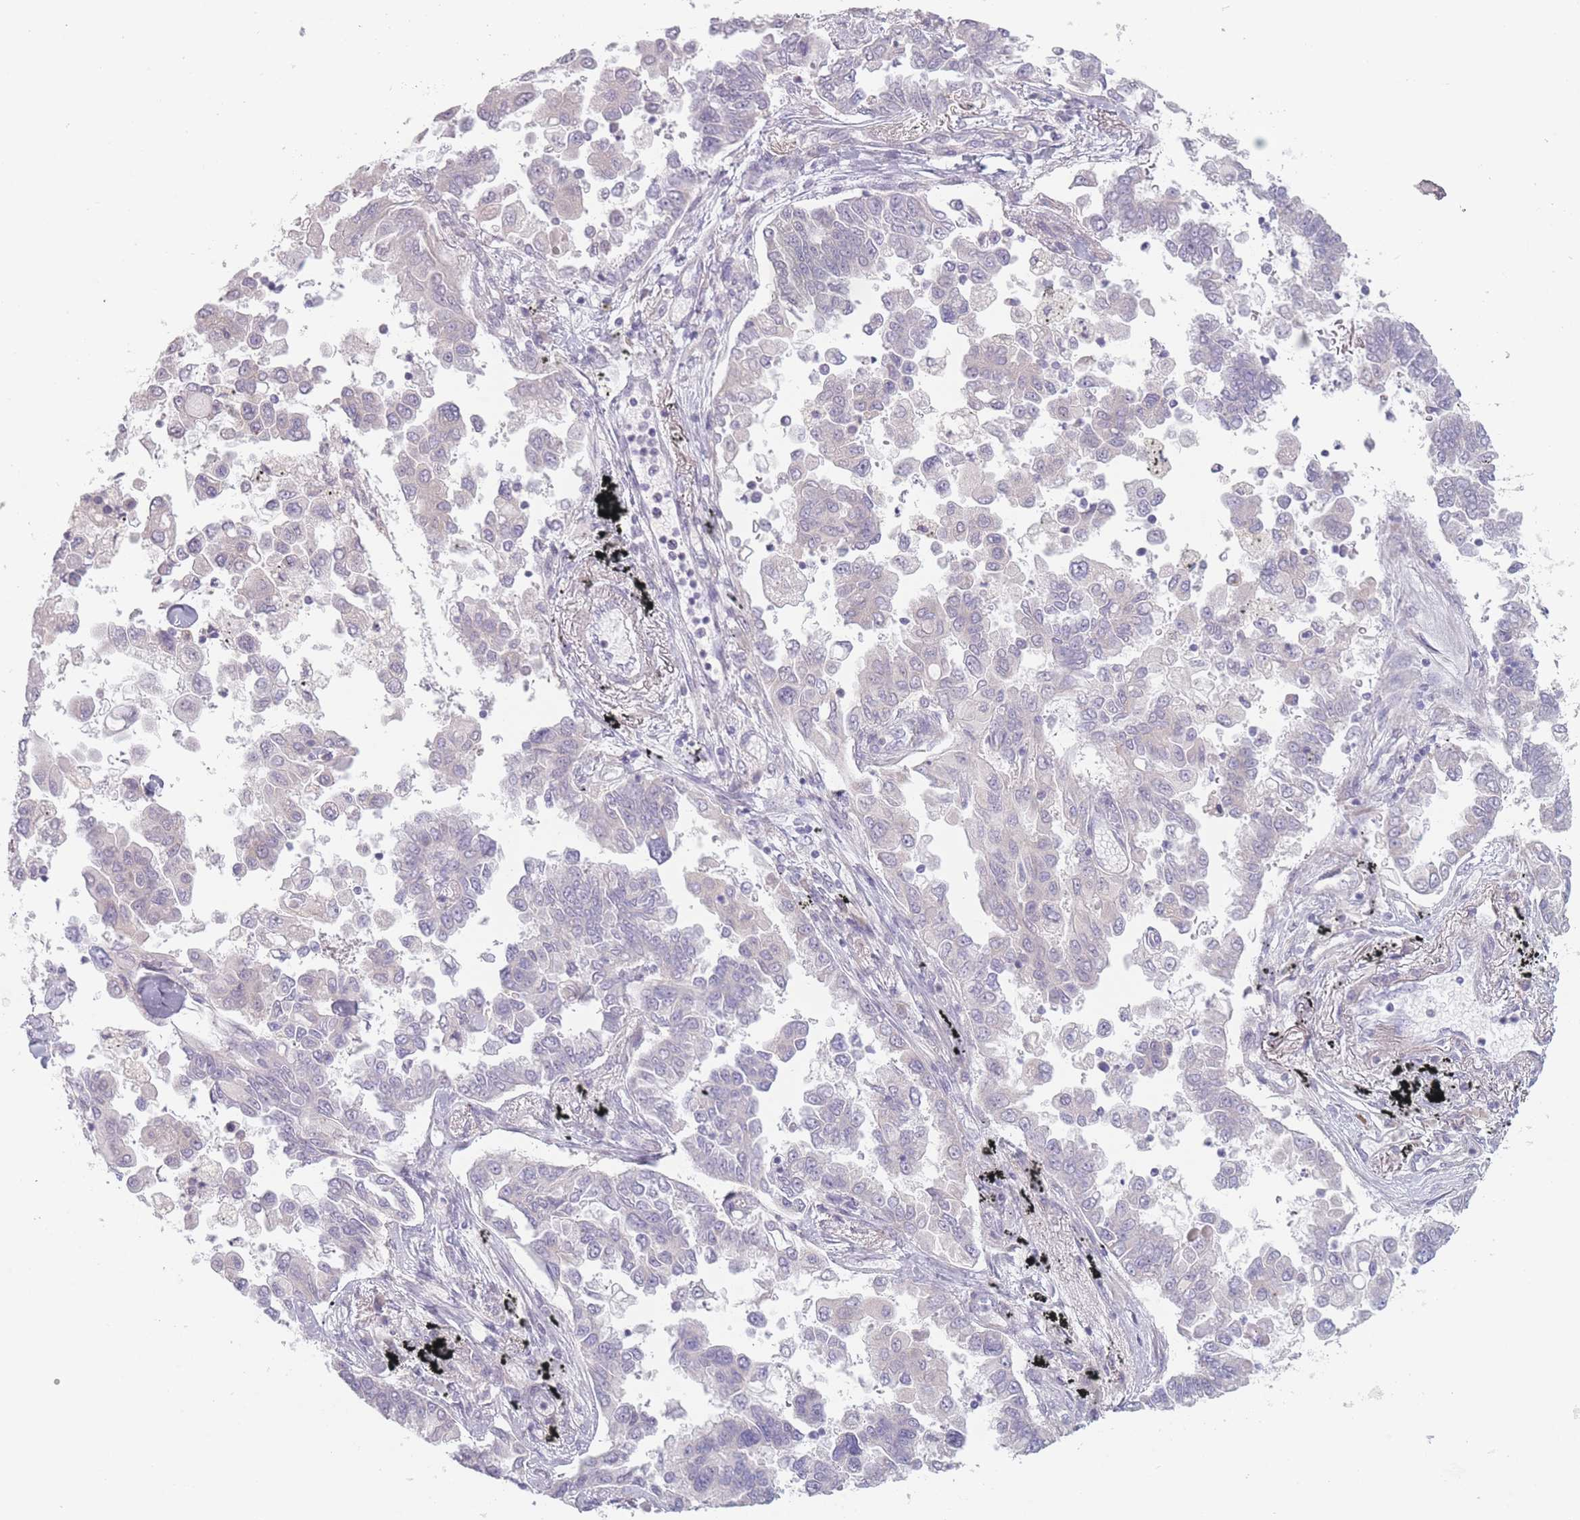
{"staining": {"intensity": "negative", "quantity": "none", "location": "none"}, "tissue": "lung cancer", "cell_type": "Tumor cells", "image_type": "cancer", "snomed": [{"axis": "morphology", "description": "Adenocarcinoma, NOS"}, {"axis": "topography", "description": "Lung"}], "caption": "The photomicrograph exhibits no significant staining in tumor cells of lung cancer (adenocarcinoma).", "gene": "RASL10B", "patient": {"sex": "female", "age": 67}}